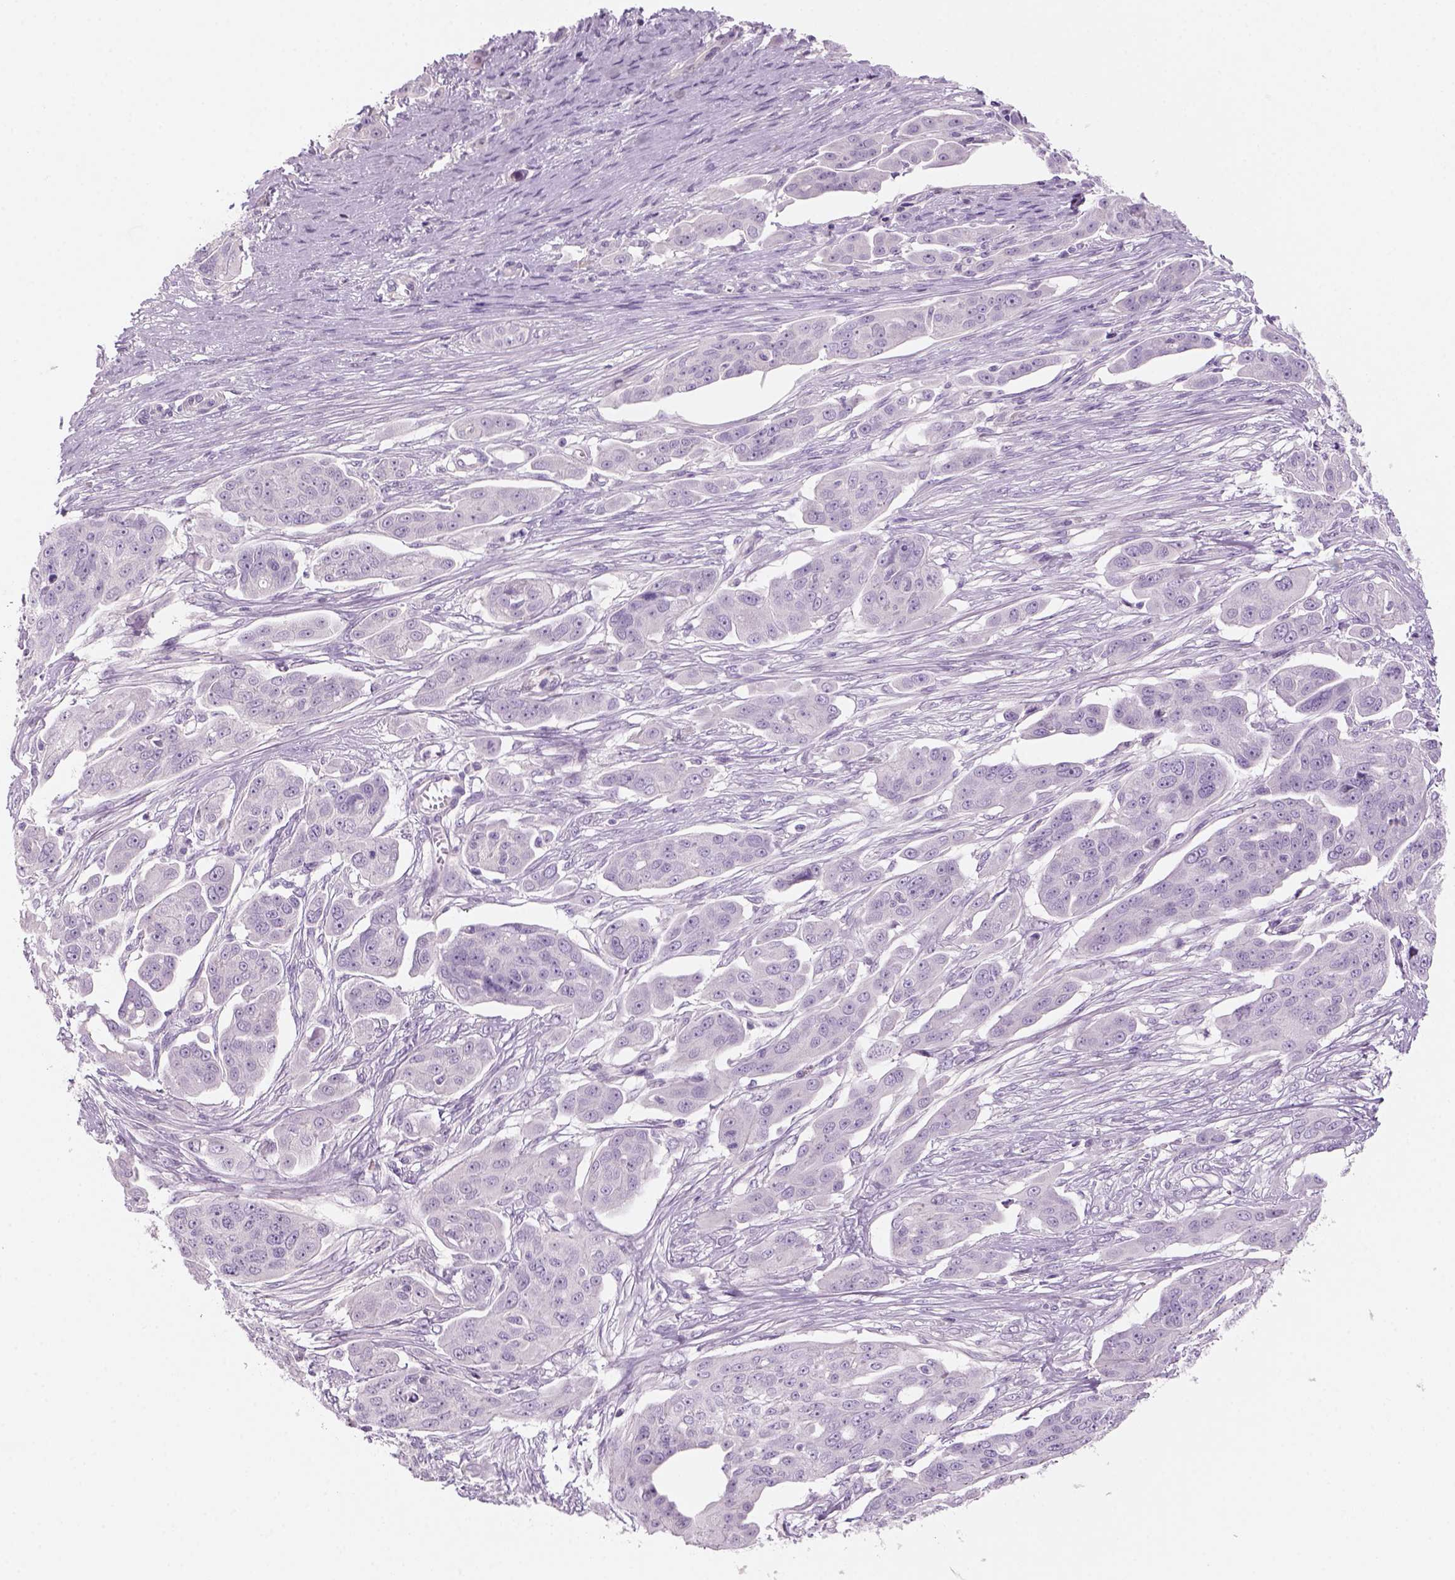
{"staining": {"intensity": "negative", "quantity": "none", "location": "none"}, "tissue": "ovarian cancer", "cell_type": "Tumor cells", "image_type": "cancer", "snomed": [{"axis": "morphology", "description": "Carcinoma, endometroid"}, {"axis": "topography", "description": "Ovary"}], "caption": "This is an IHC micrograph of endometroid carcinoma (ovarian). There is no staining in tumor cells.", "gene": "KRT25", "patient": {"sex": "female", "age": 70}}